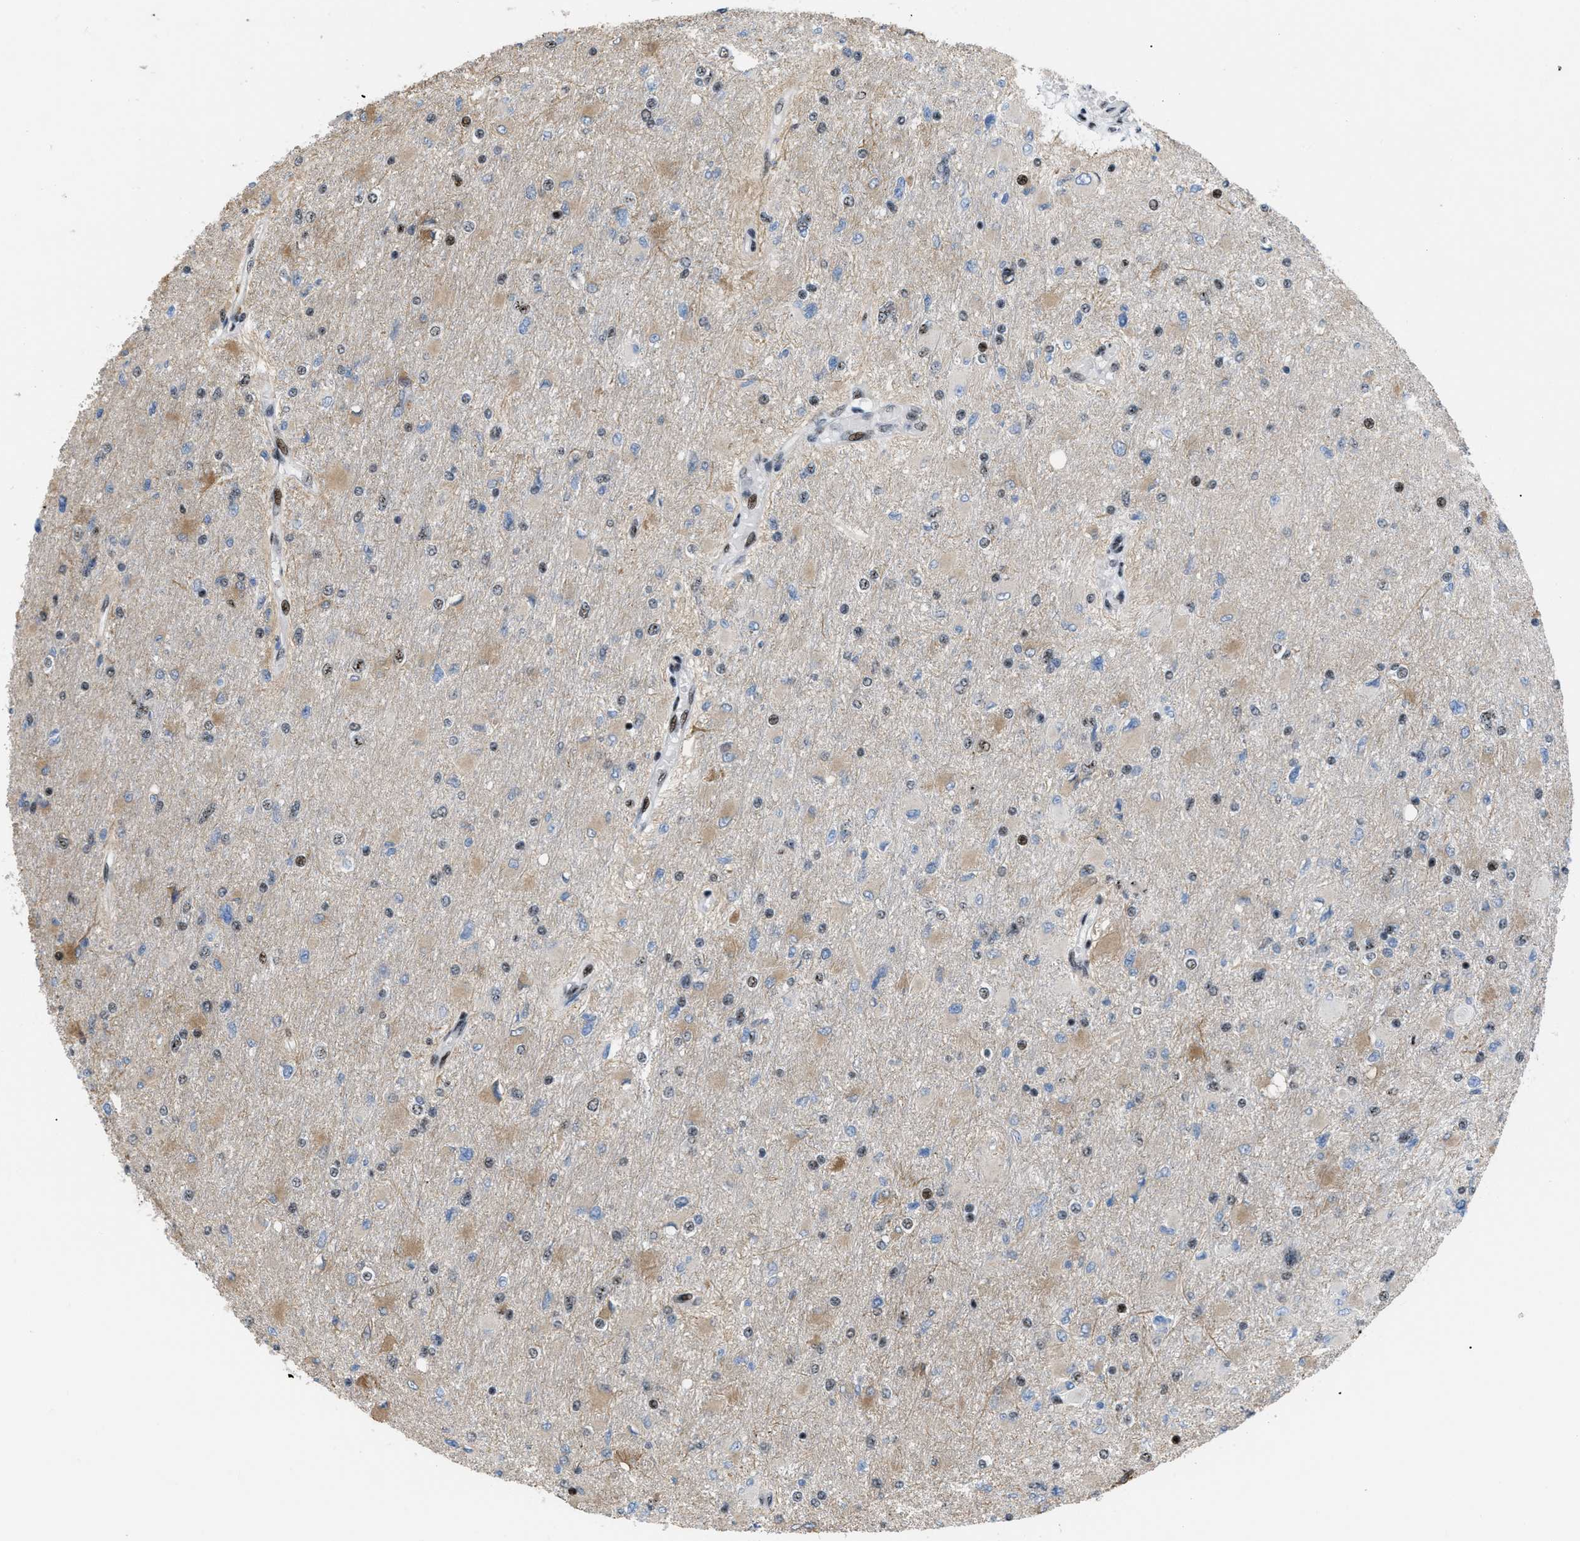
{"staining": {"intensity": "moderate", "quantity": "25%-75%", "location": "nuclear"}, "tissue": "glioma", "cell_type": "Tumor cells", "image_type": "cancer", "snomed": [{"axis": "morphology", "description": "Glioma, malignant, High grade"}, {"axis": "topography", "description": "Cerebral cortex"}], "caption": "Malignant high-grade glioma stained with a protein marker displays moderate staining in tumor cells.", "gene": "CDR2", "patient": {"sex": "female", "age": 36}}